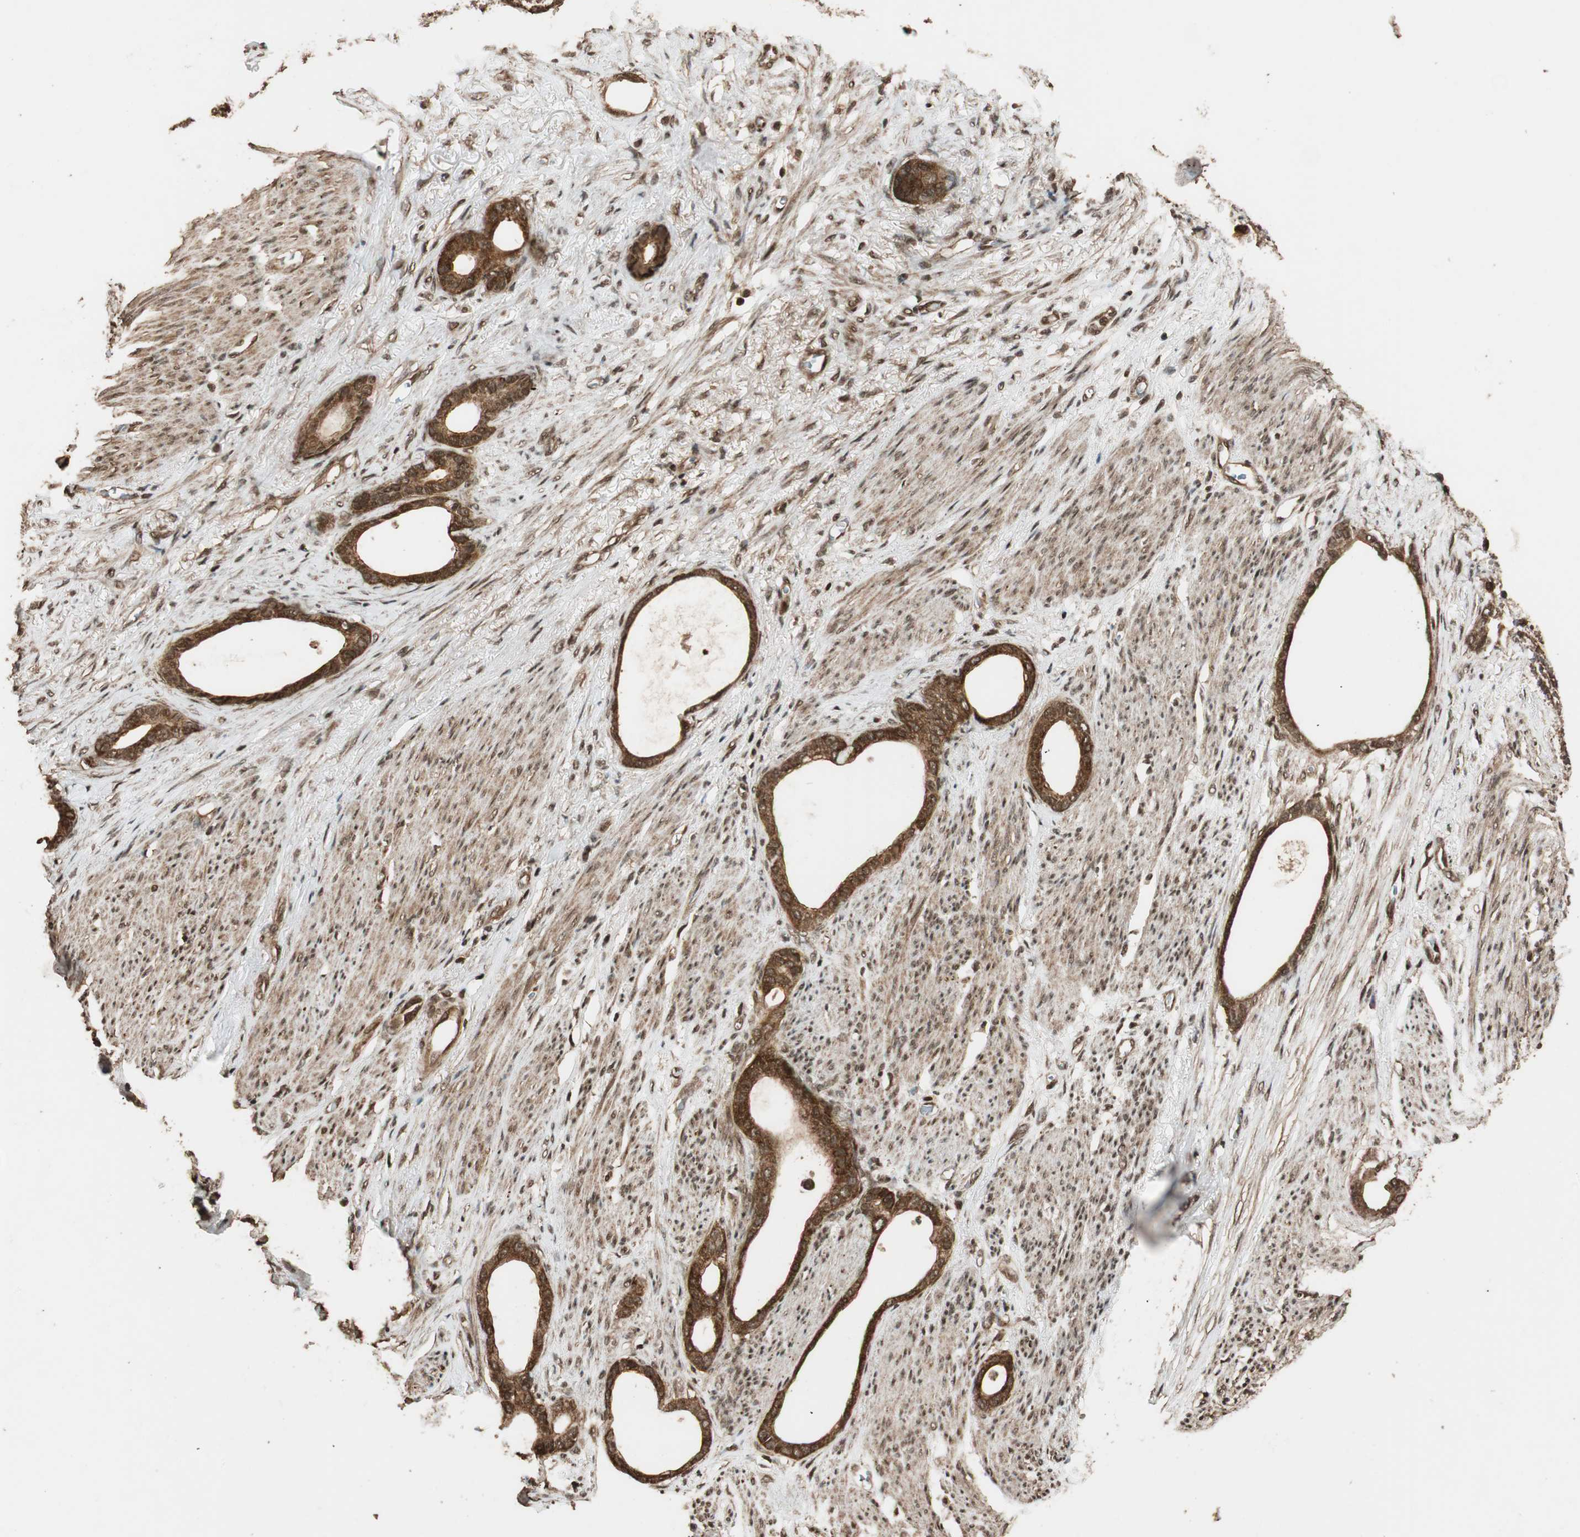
{"staining": {"intensity": "moderate", "quantity": ">75%", "location": "cytoplasmic/membranous"}, "tissue": "stomach cancer", "cell_type": "Tumor cells", "image_type": "cancer", "snomed": [{"axis": "morphology", "description": "Adenocarcinoma, NOS"}, {"axis": "topography", "description": "Stomach"}], "caption": "Brown immunohistochemical staining in human adenocarcinoma (stomach) reveals moderate cytoplasmic/membranous expression in about >75% of tumor cells.", "gene": "ALKBH5", "patient": {"sex": "female", "age": 75}}